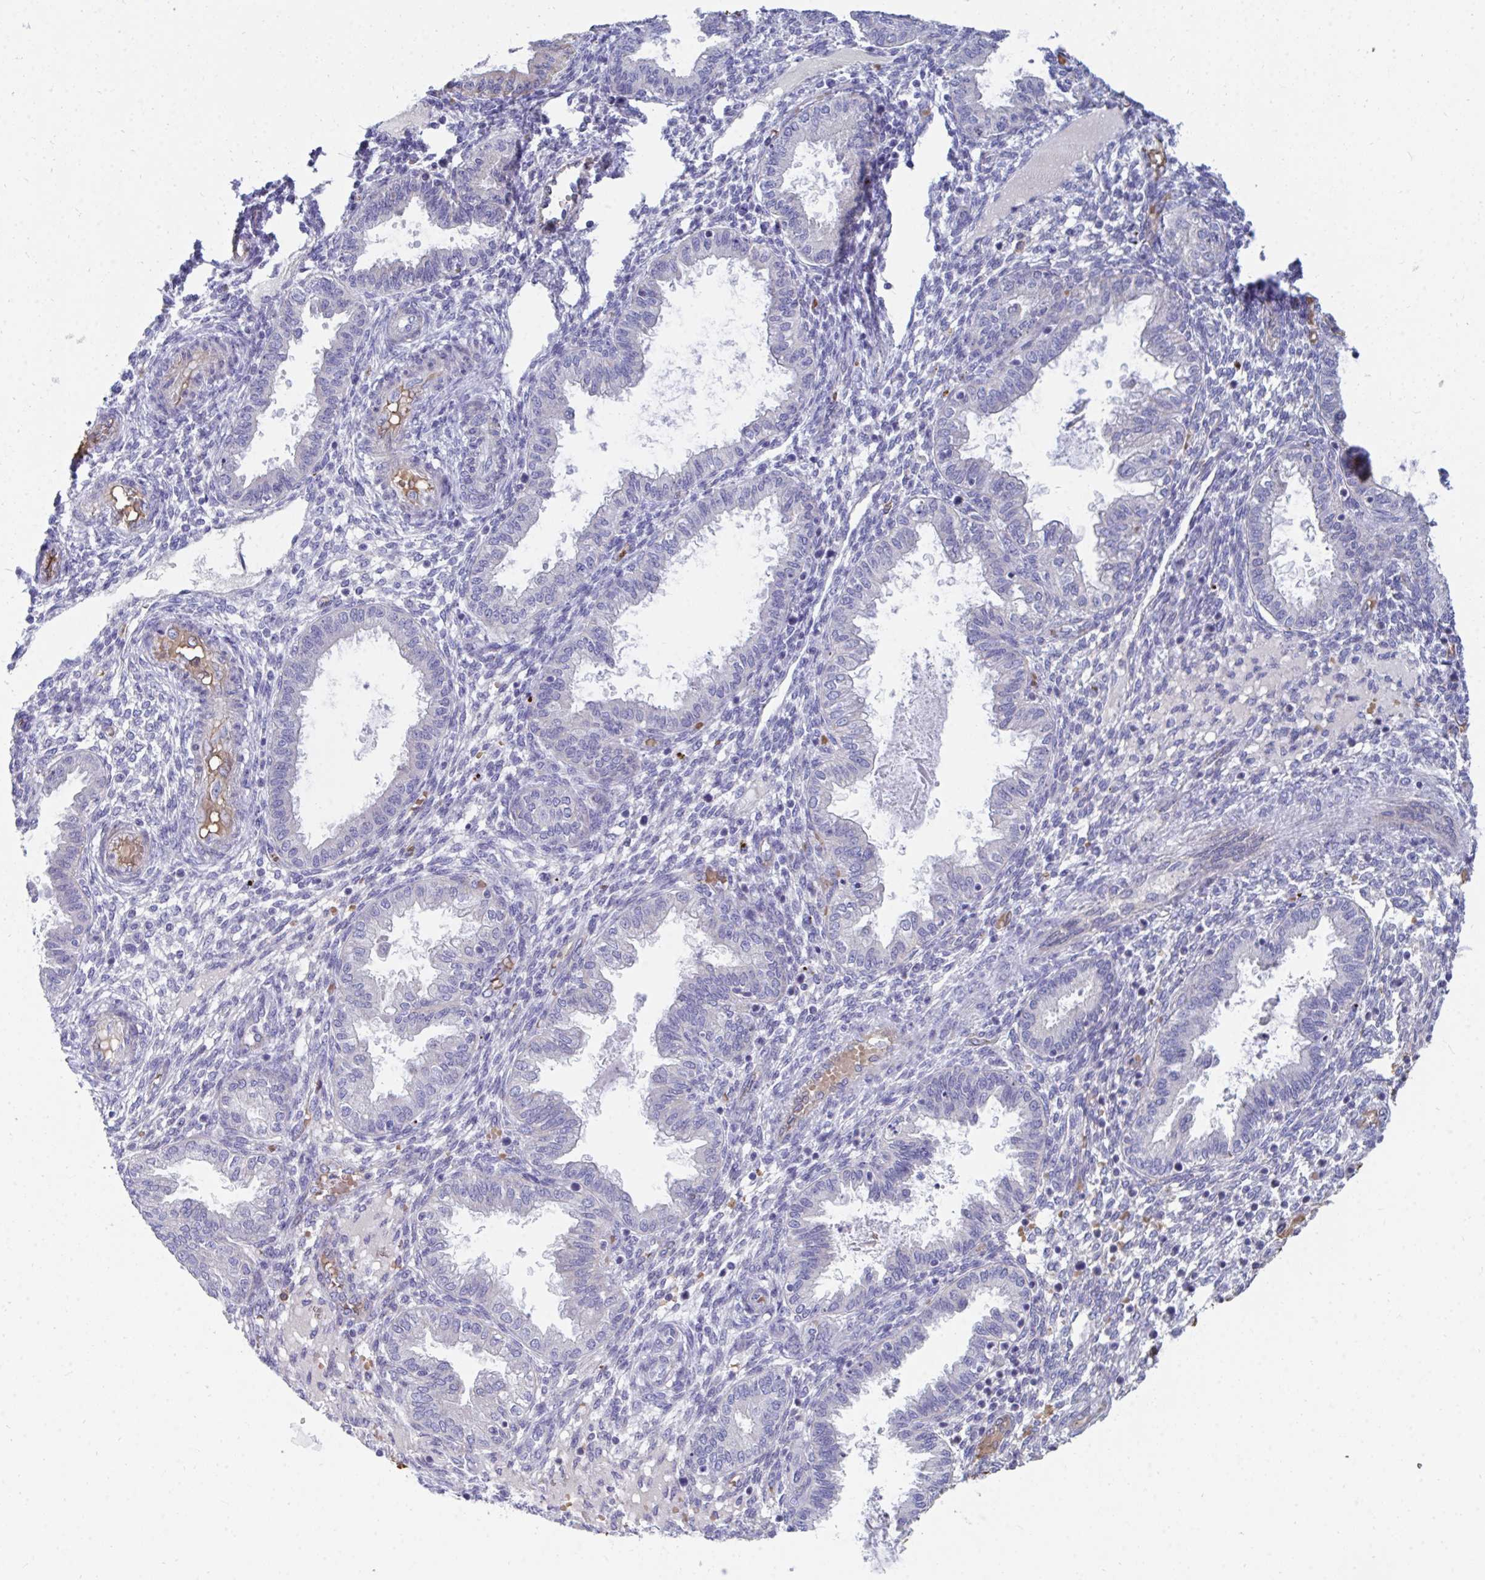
{"staining": {"intensity": "negative", "quantity": "none", "location": "none"}, "tissue": "endometrium", "cell_type": "Cells in endometrial stroma", "image_type": "normal", "snomed": [{"axis": "morphology", "description": "Normal tissue, NOS"}, {"axis": "topography", "description": "Endometrium"}], "caption": "This micrograph is of benign endometrium stained with immunohistochemistry (IHC) to label a protein in brown with the nuclei are counter-stained blue. There is no staining in cells in endometrial stroma.", "gene": "MROH2B", "patient": {"sex": "female", "age": 33}}